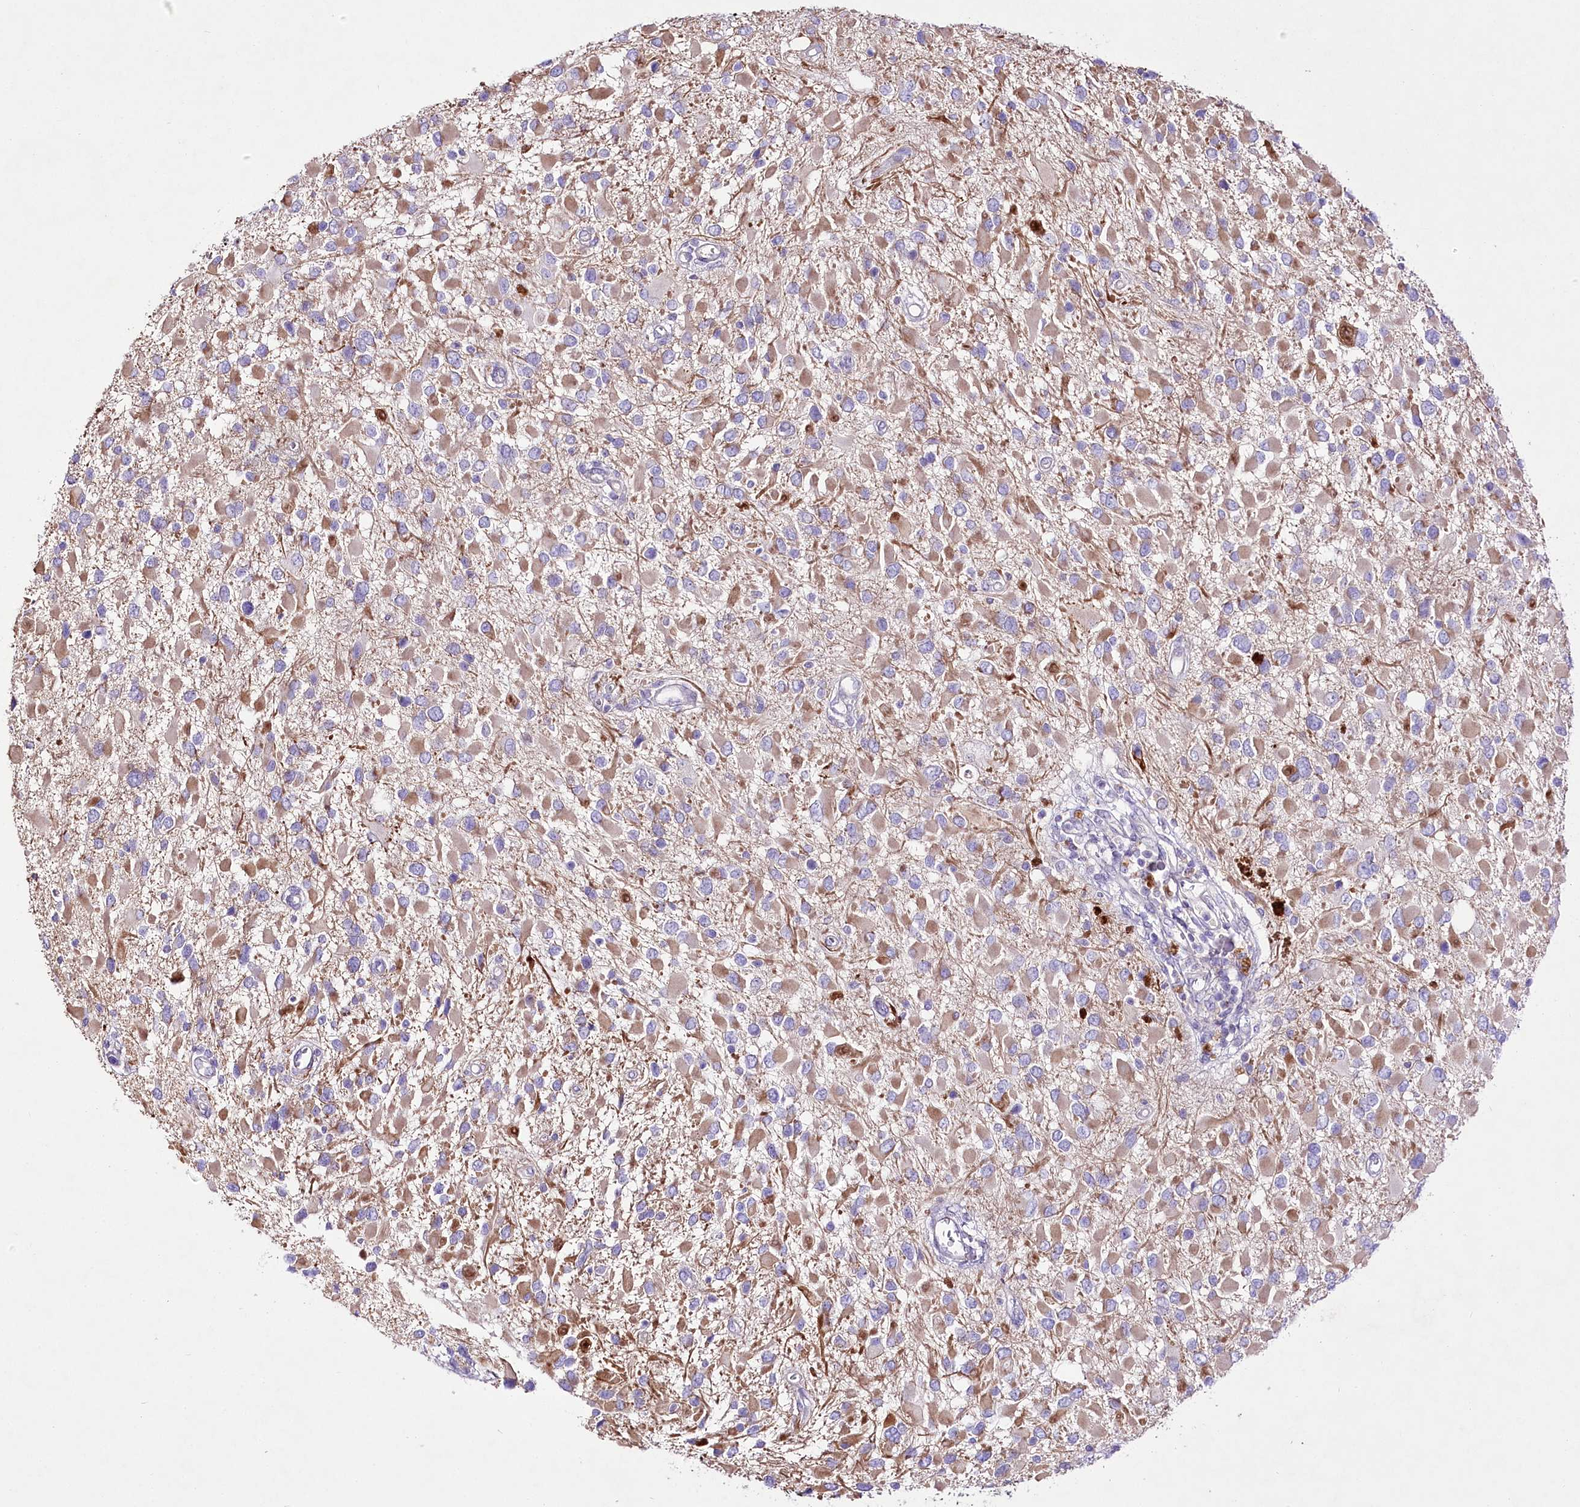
{"staining": {"intensity": "moderate", "quantity": ">75%", "location": "cytoplasmic/membranous"}, "tissue": "glioma", "cell_type": "Tumor cells", "image_type": "cancer", "snomed": [{"axis": "morphology", "description": "Glioma, malignant, High grade"}, {"axis": "topography", "description": "Brain"}], "caption": "Immunohistochemical staining of malignant high-grade glioma demonstrates moderate cytoplasmic/membranous protein positivity in about >75% of tumor cells.", "gene": "LRRC14B", "patient": {"sex": "male", "age": 53}}